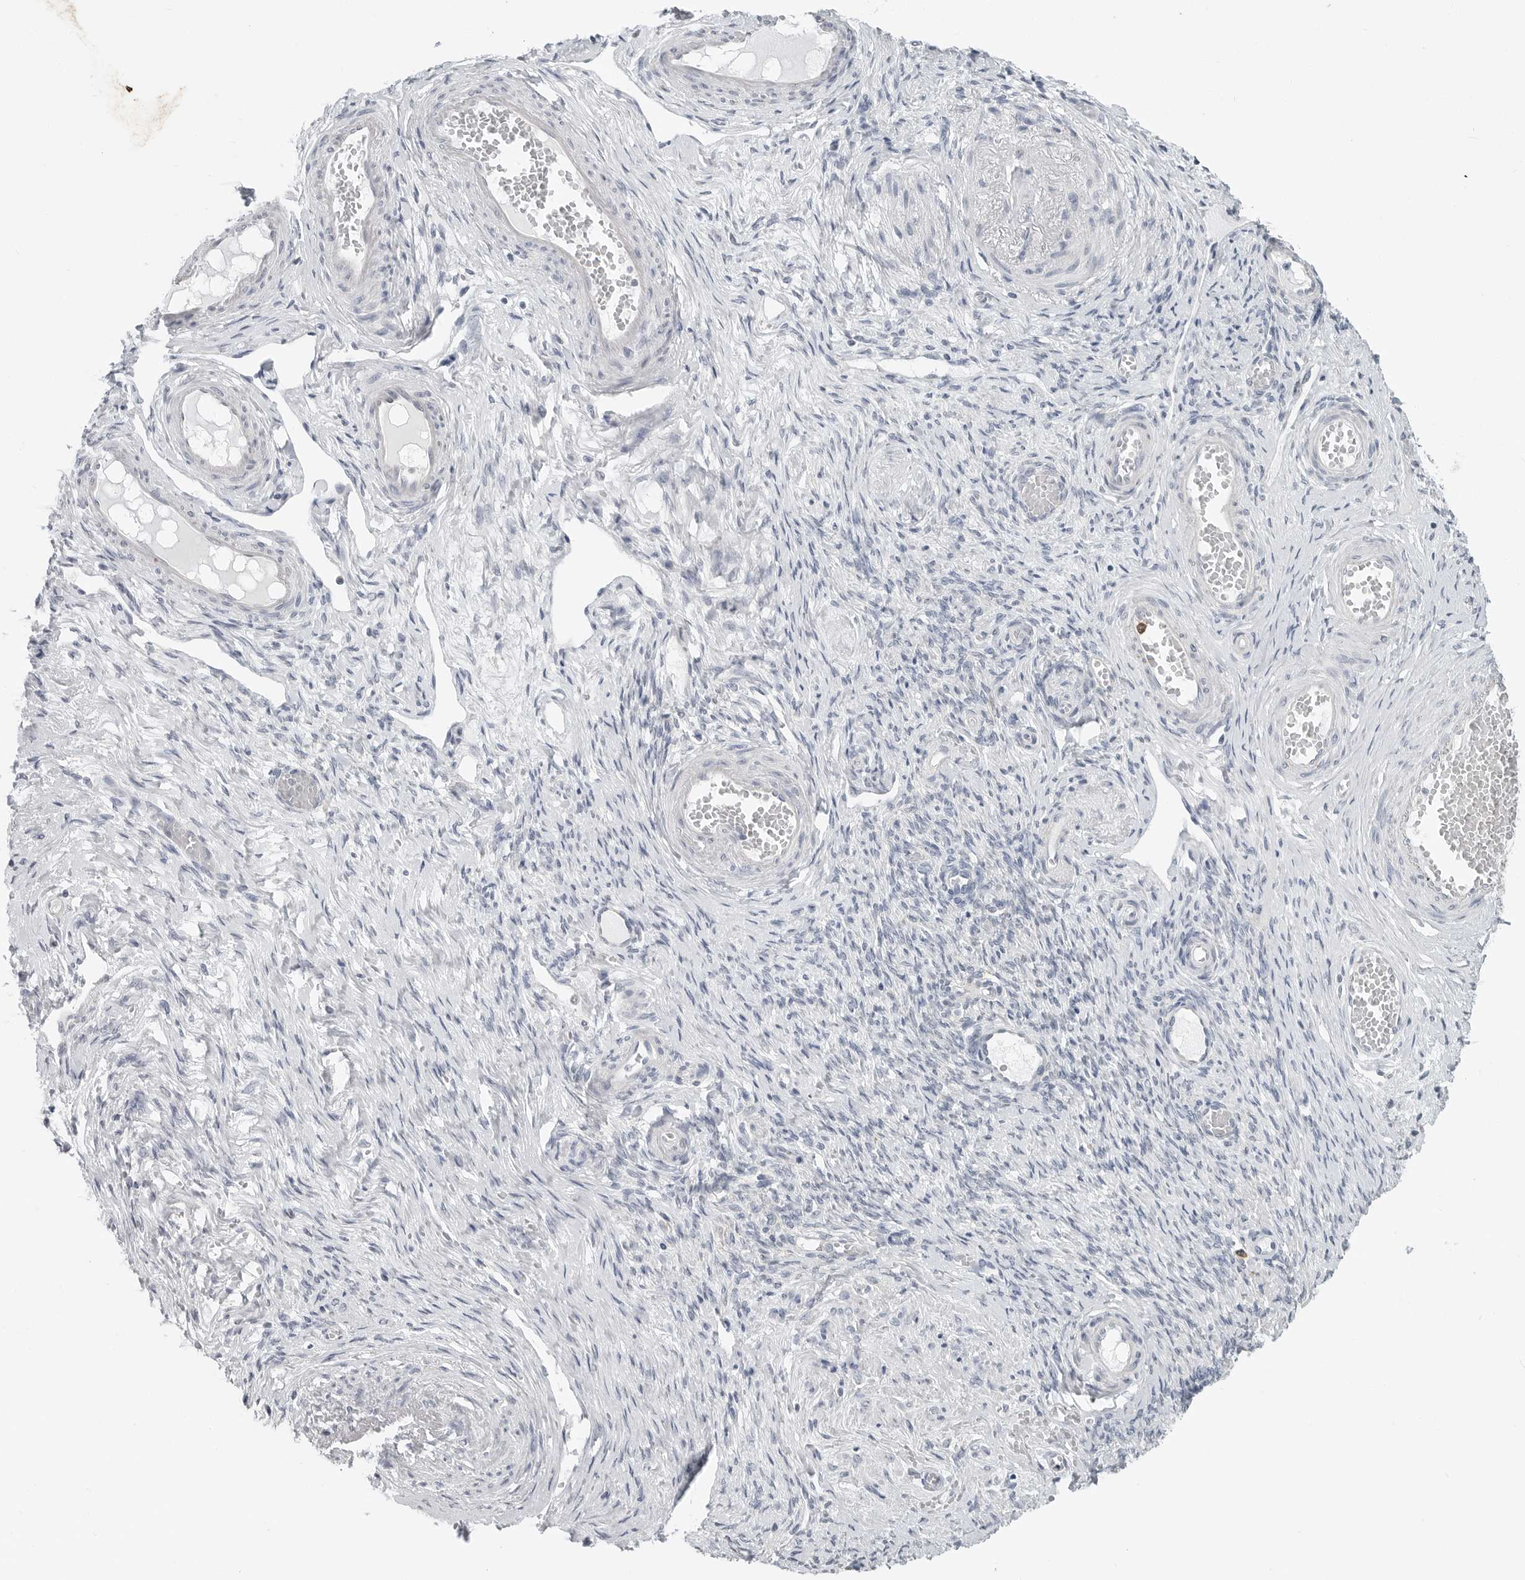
{"staining": {"intensity": "negative", "quantity": "none", "location": "none"}, "tissue": "adipose tissue", "cell_type": "Adipocytes", "image_type": "normal", "snomed": [{"axis": "morphology", "description": "Normal tissue, NOS"}, {"axis": "topography", "description": "Vascular tissue"}, {"axis": "topography", "description": "Fallopian tube"}, {"axis": "topography", "description": "Ovary"}], "caption": "Image shows no protein staining in adipocytes of unremarkable adipose tissue. Brightfield microscopy of immunohistochemistry (IHC) stained with DAB (brown) and hematoxylin (blue), captured at high magnification.", "gene": "IL12RB2", "patient": {"sex": "female", "age": 67}}